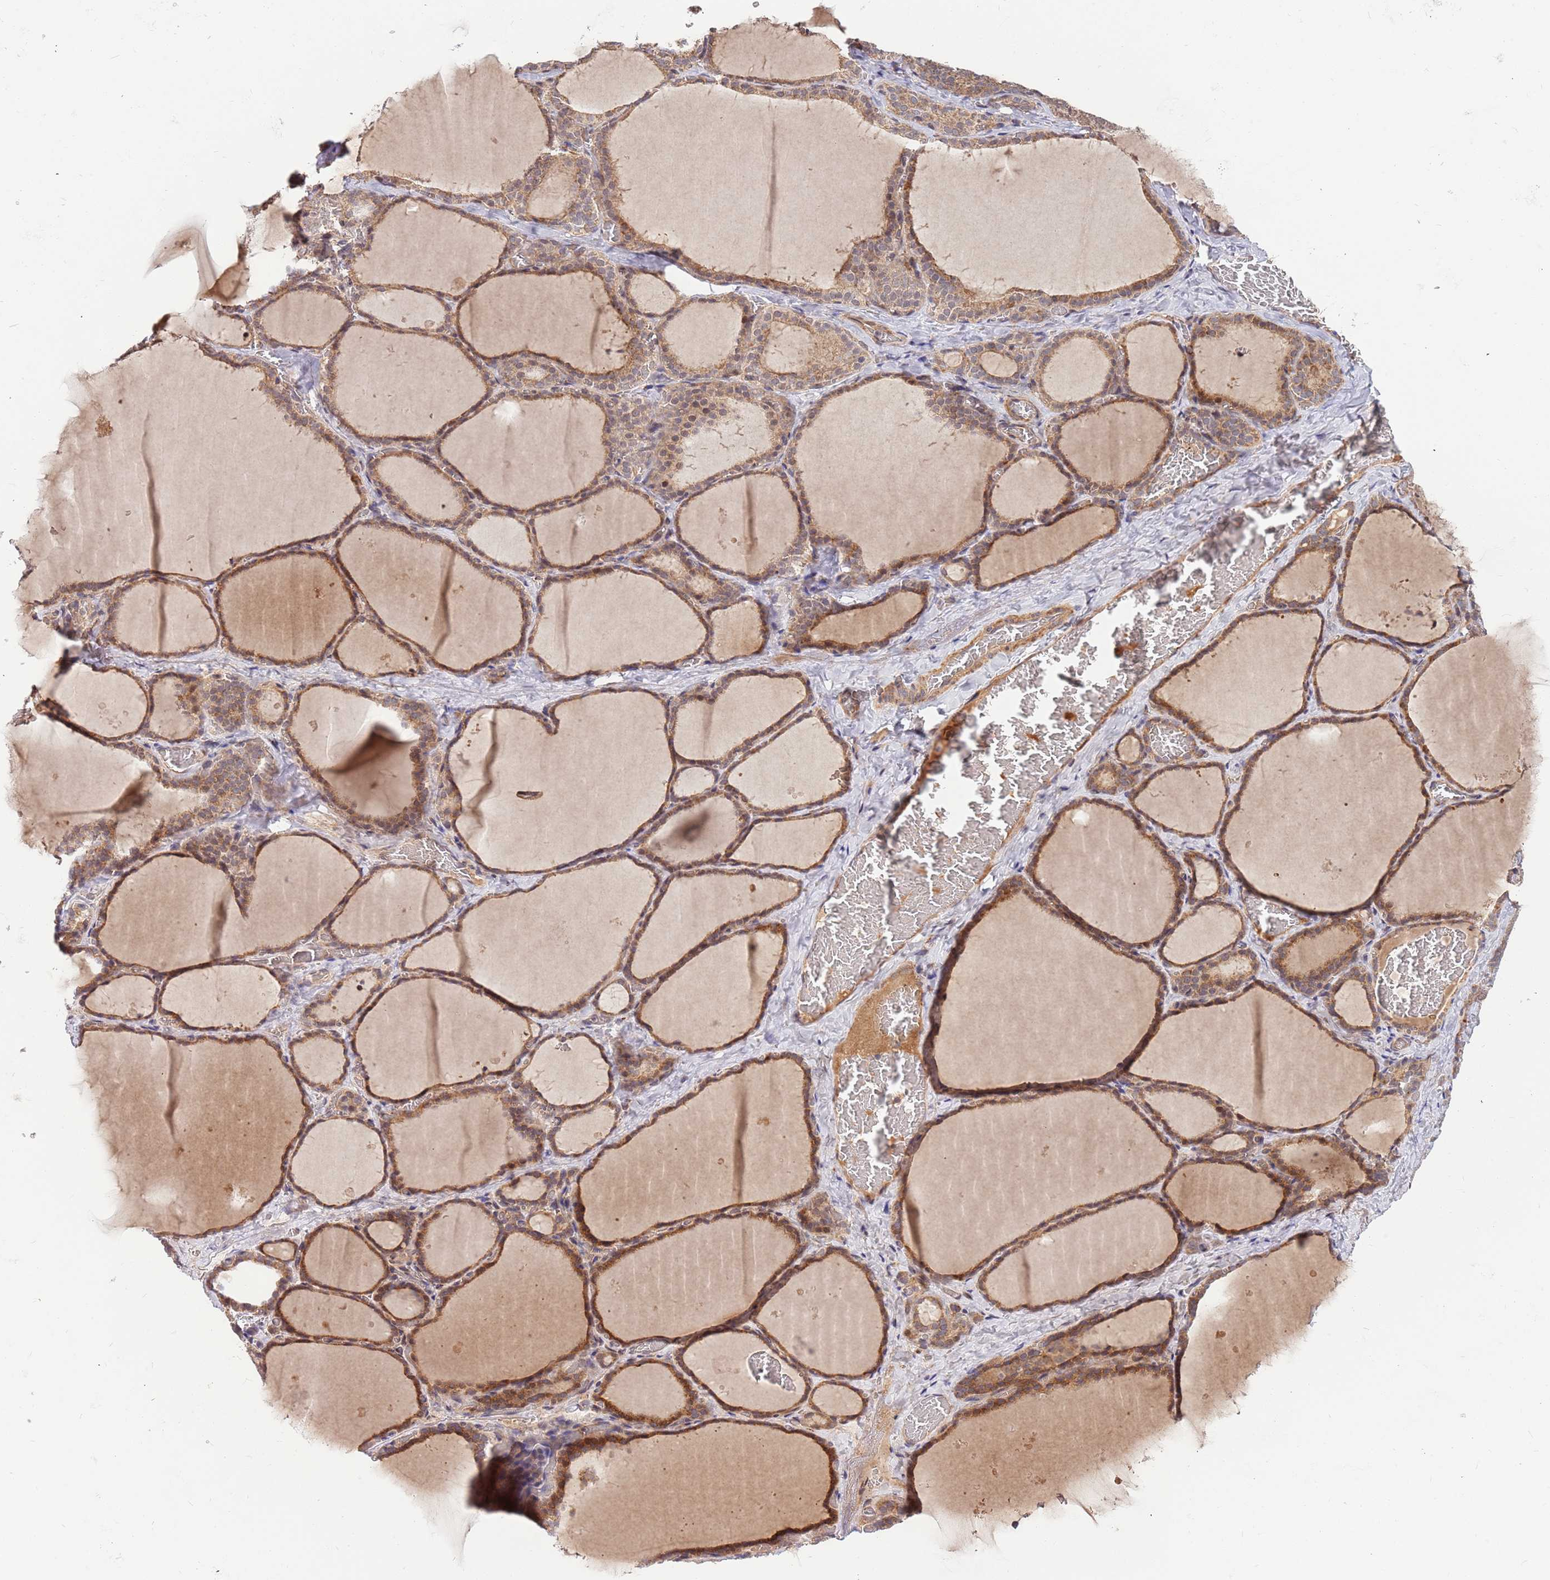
{"staining": {"intensity": "moderate", "quantity": ">75%", "location": "cytoplasmic/membranous"}, "tissue": "thyroid gland", "cell_type": "Glandular cells", "image_type": "normal", "snomed": [{"axis": "morphology", "description": "Normal tissue, NOS"}, {"axis": "topography", "description": "Thyroid gland"}], "caption": "This histopathology image reveals IHC staining of benign thyroid gland, with medium moderate cytoplasmic/membranous staining in approximately >75% of glandular cells.", "gene": "HAUS3", "patient": {"sex": "female", "age": 39}}